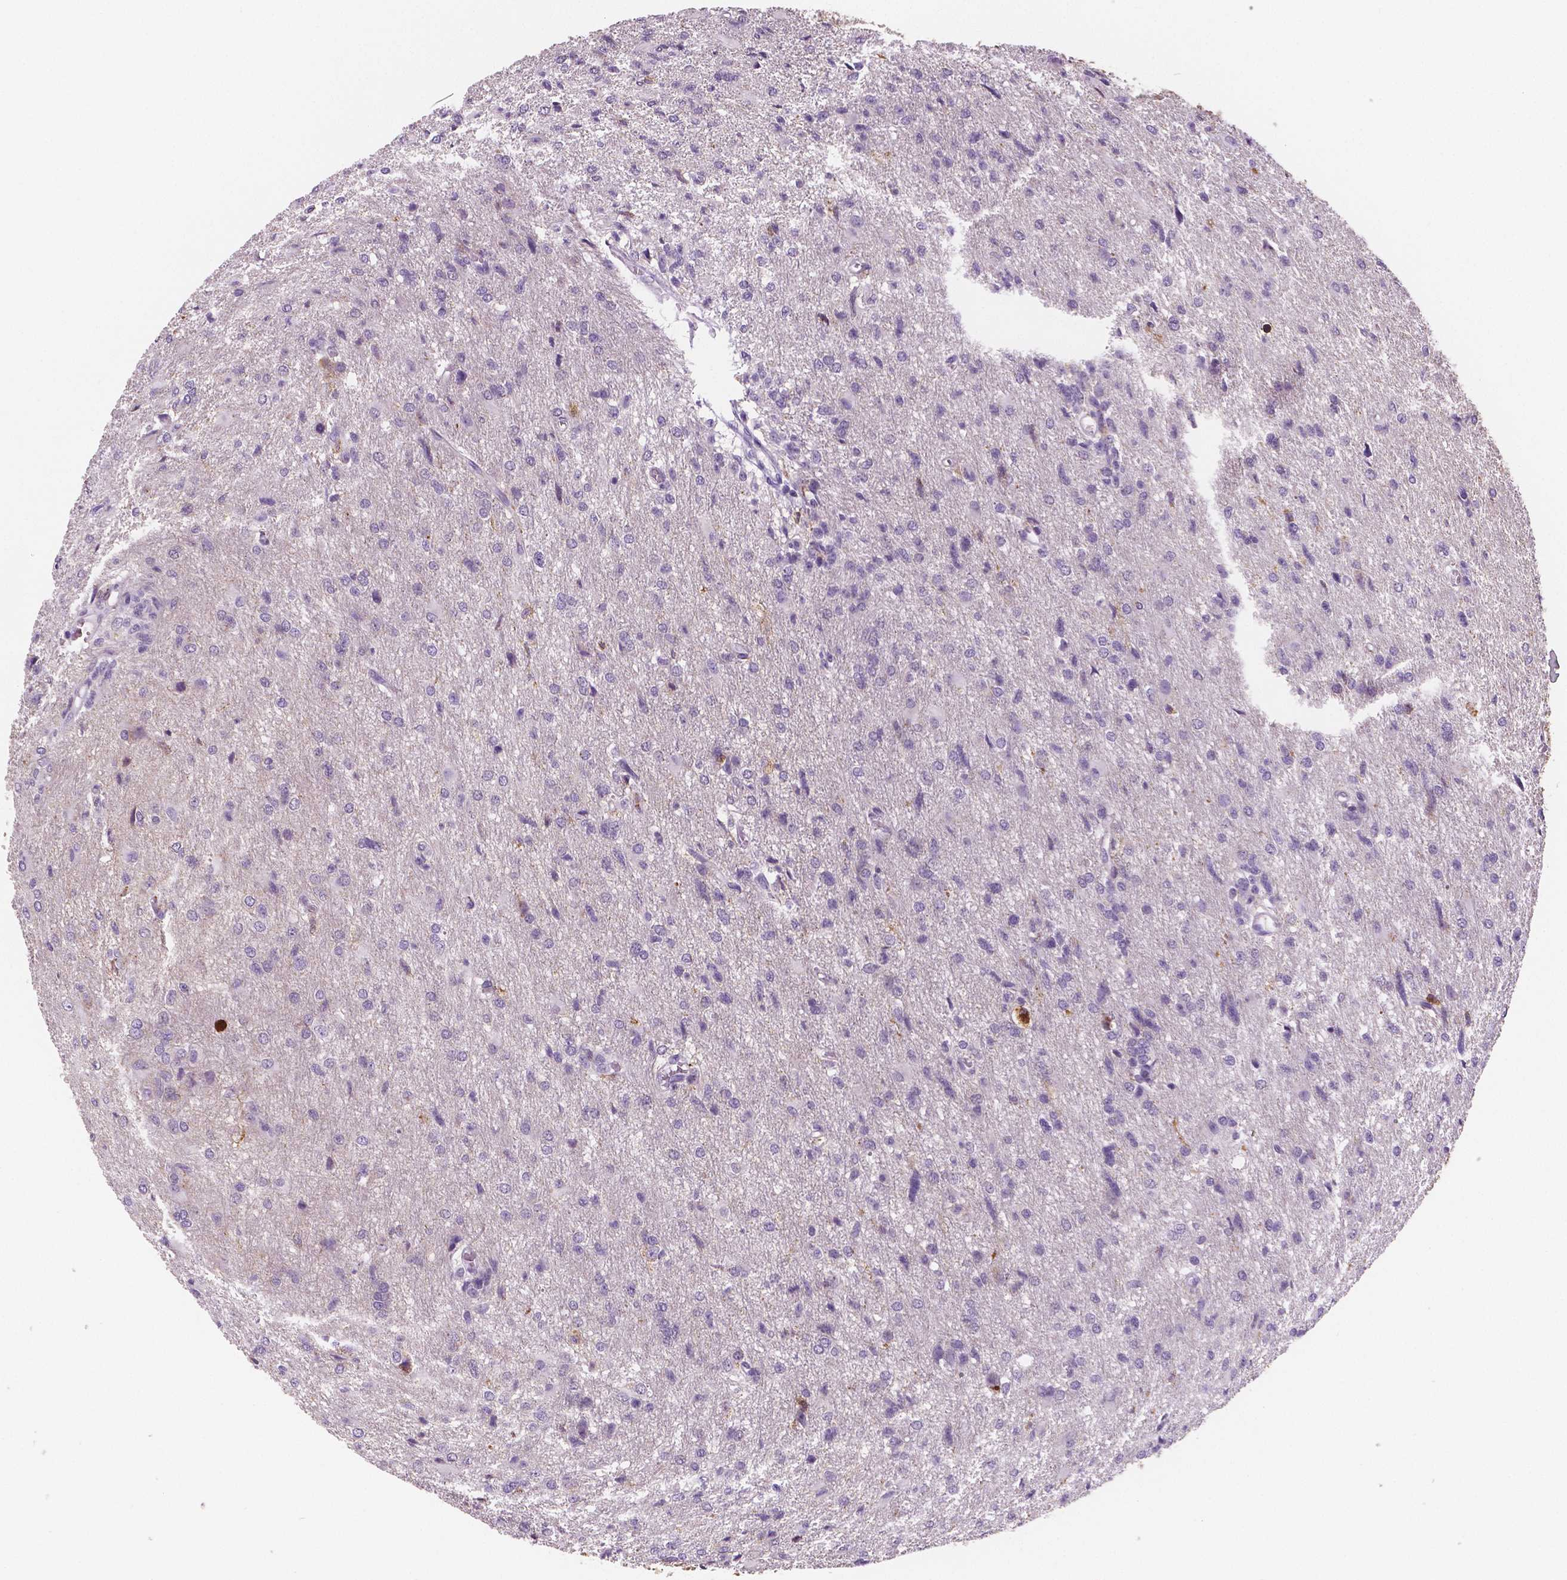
{"staining": {"intensity": "negative", "quantity": "none", "location": "none"}, "tissue": "glioma", "cell_type": "Tumor cells", "image_type": "cancer", "snomed": [{"axis": "morphology", "description": "Glioma, malignant, High grade"}, {"axis": "topography", "description": "Brain"}], "caption": "Glioma stained for a protein using immunohistochemistry displays no staining tumor cells.", "gene": "TSPAN7", "patient": {"sex": "male", "age": 68}}